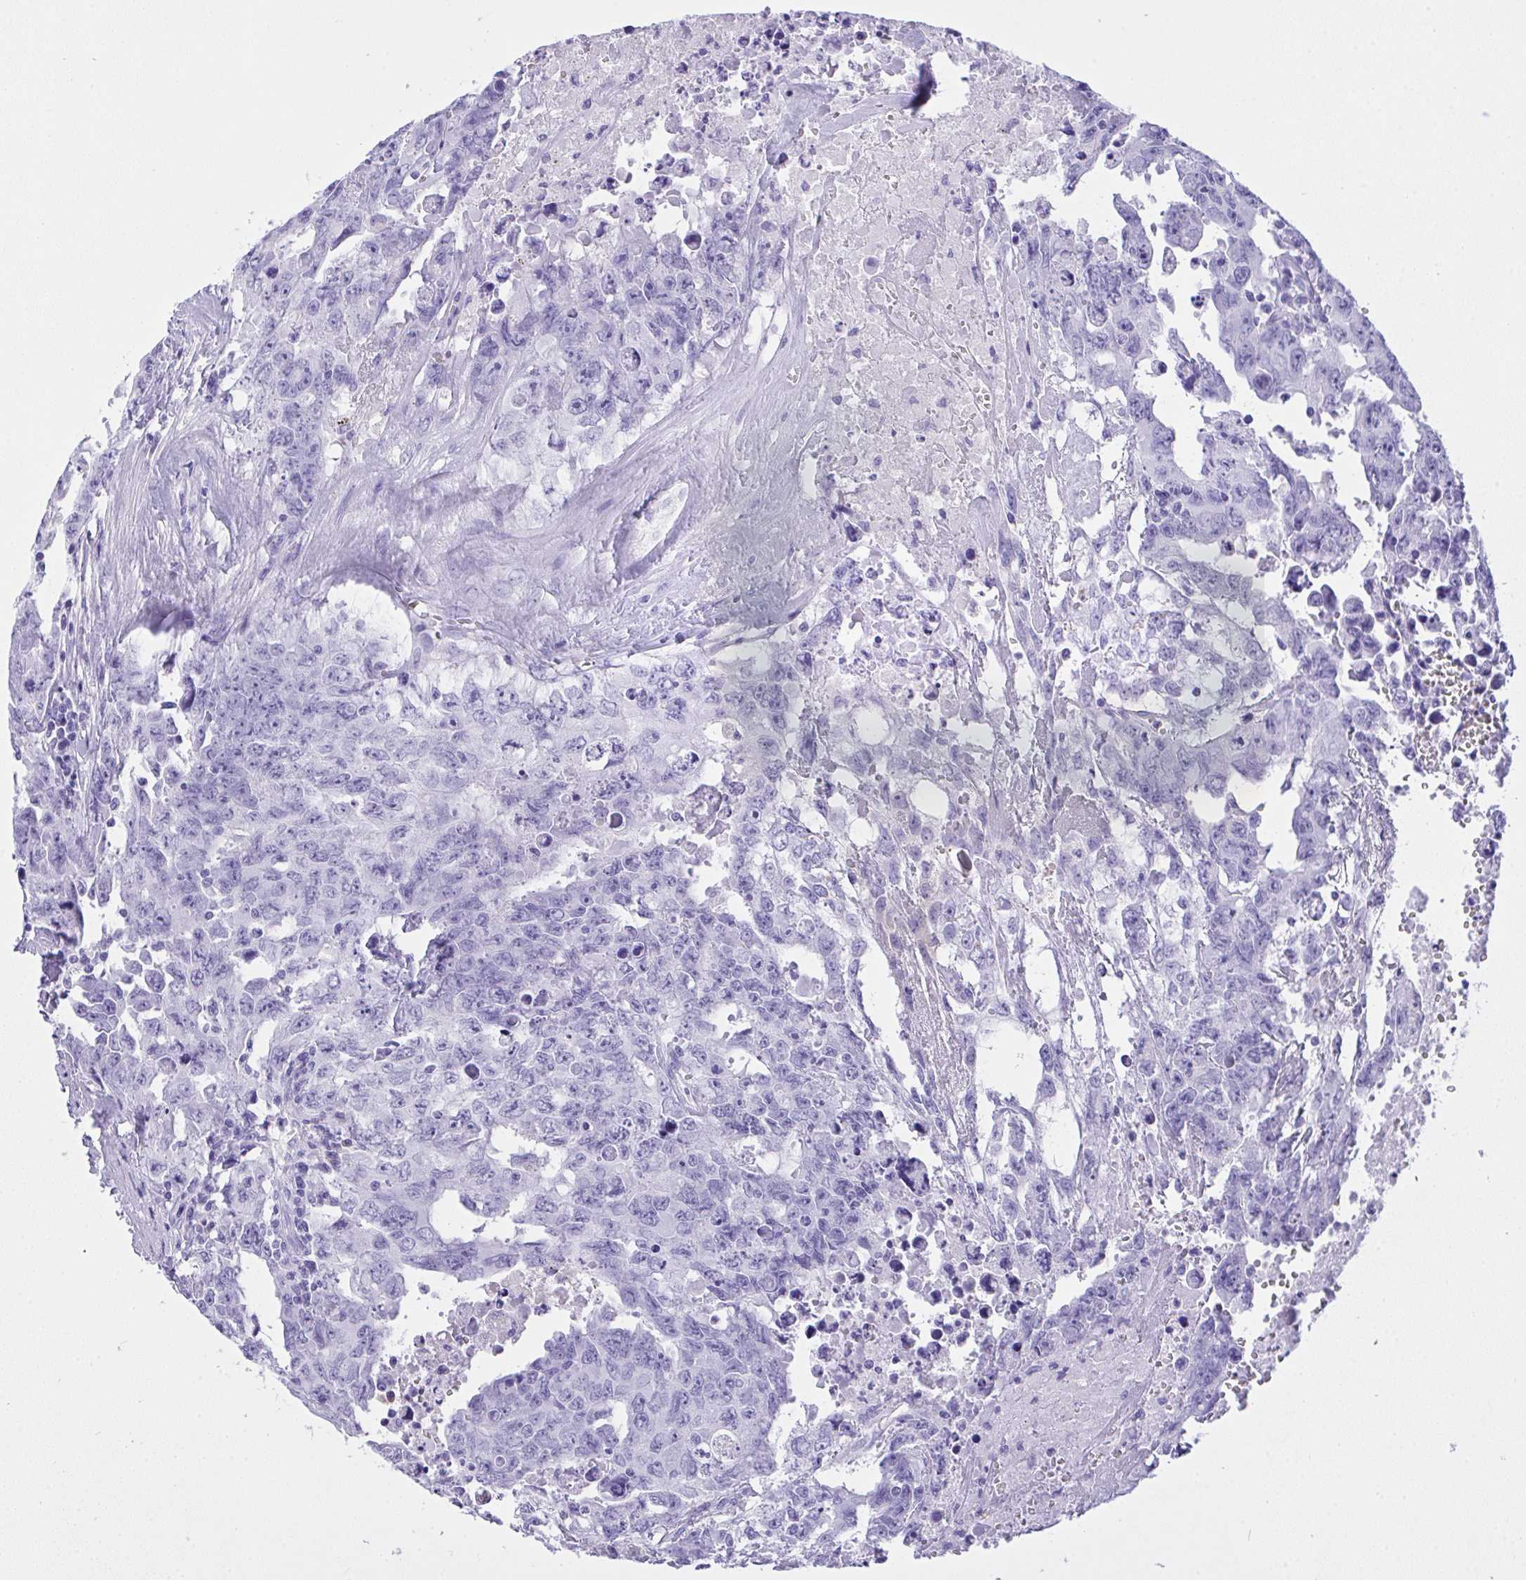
{"staining": {"intensity": "negative", "quantity": "none", "location": "none"}, "tissue": "testis cancer", "cell_type": "Tumor cells", "image_type": "cancer", "snomed": [{"axis": "morphology", "description": "Carcinoma, Embryonal, NOS"}, {"axis": "topography", "description": "Testis"}], "caption": "This image is of testis cancer stained with immunohistochemistry to label a protein in brown with the nuclei are counter-stained blue. There is no staining in tumor cells. (Brightfield microscopy of DAB immunohistochemistry (IHC) at high magnification).", "gene": "AKR1D1", "patient": {"sex": "male", "age": 24}}